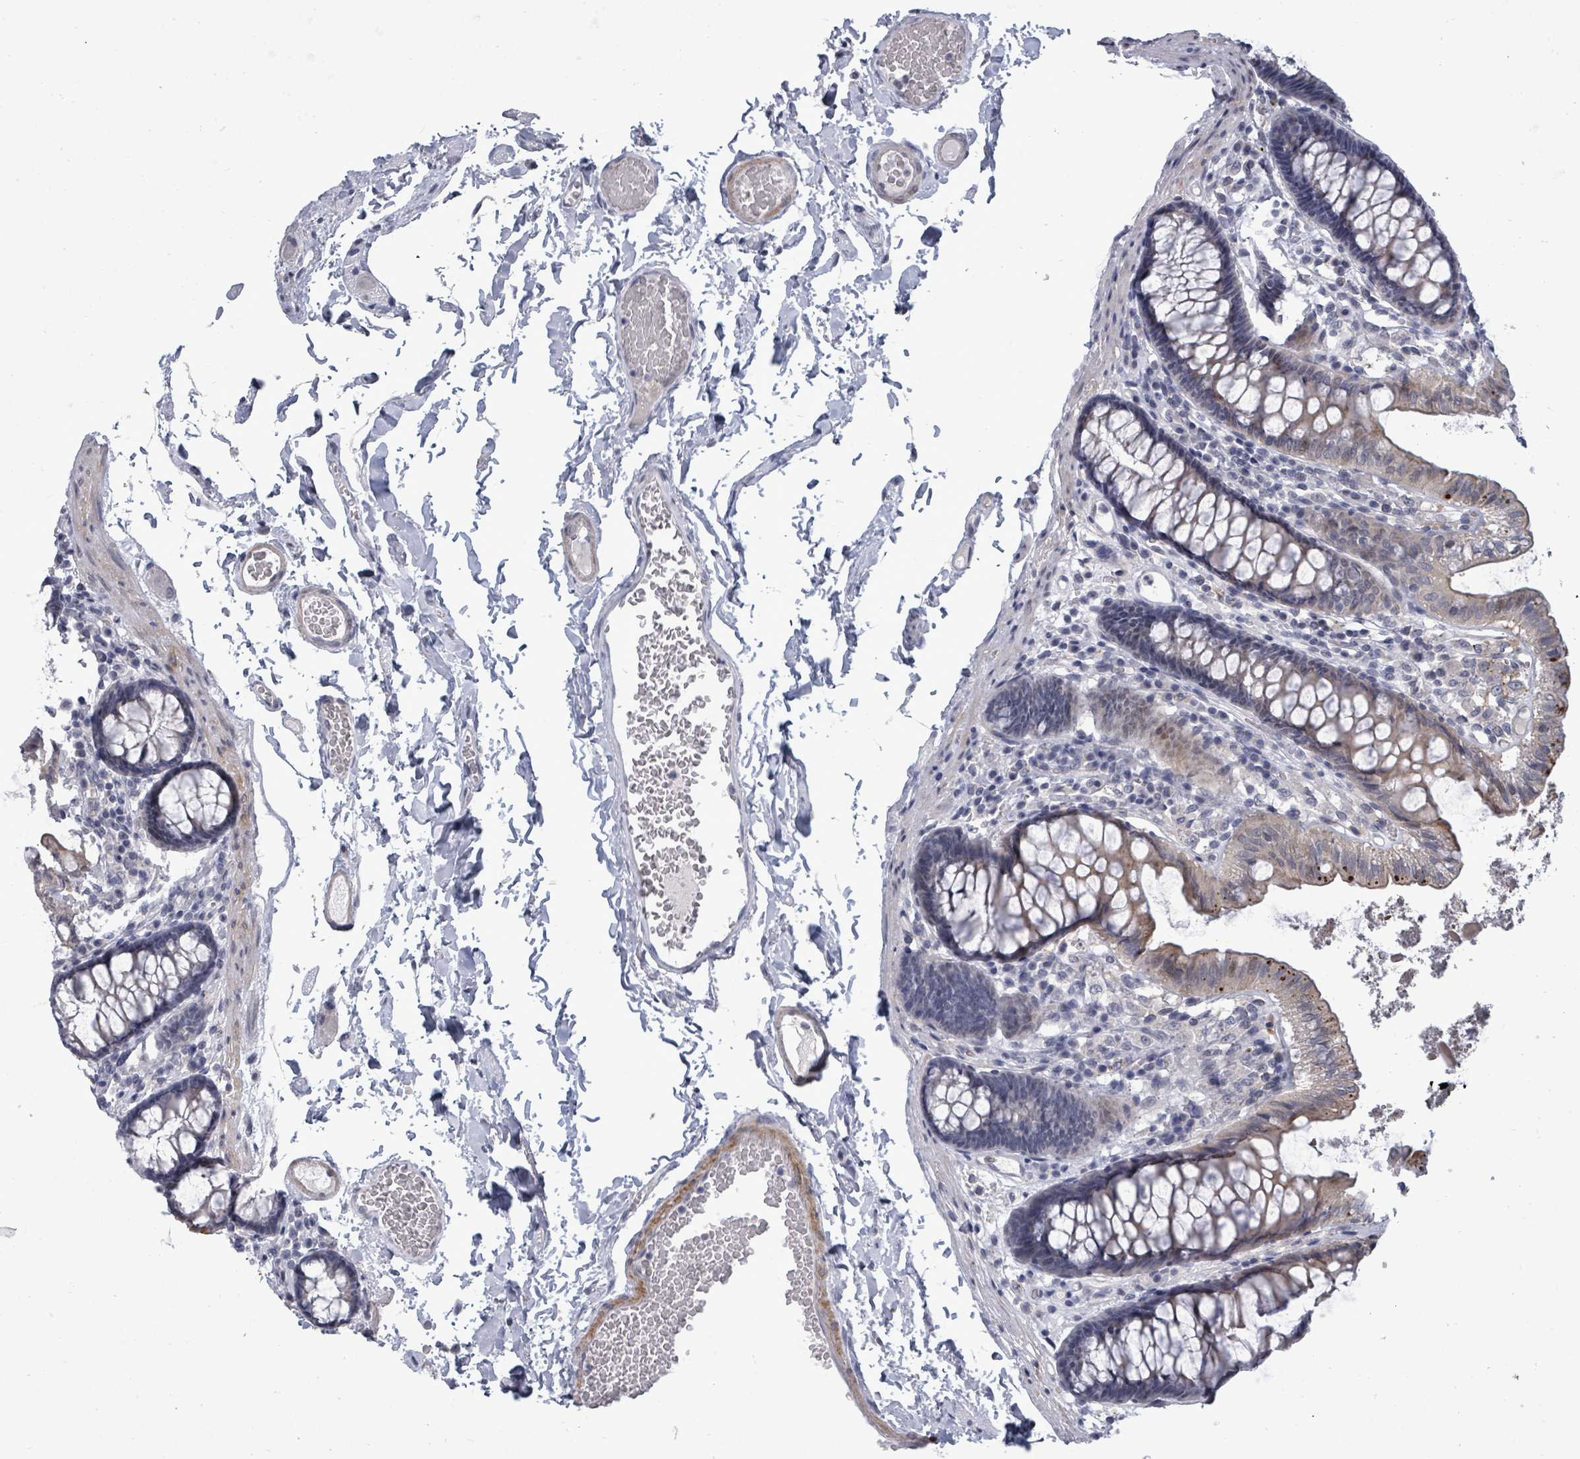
{"staining": {"intensity": "negative", "quantity": "none", "location": "none"}, "tissue": "colon", "cell_type": "Endothelial cells", "image_type": "normal", "snomed": [{"axis": "morphology", "description": "Normal tissue, NOS"}, {"axis": "topography", "description": "Colon"}], "caption": "Immunohistochemistry photomicrograph of benign colon stained for a protein (brown), which exhibits no staining in endothelial cells.", "gene": "PTPN20", "patient": {"sex": "male", "age": 84}}